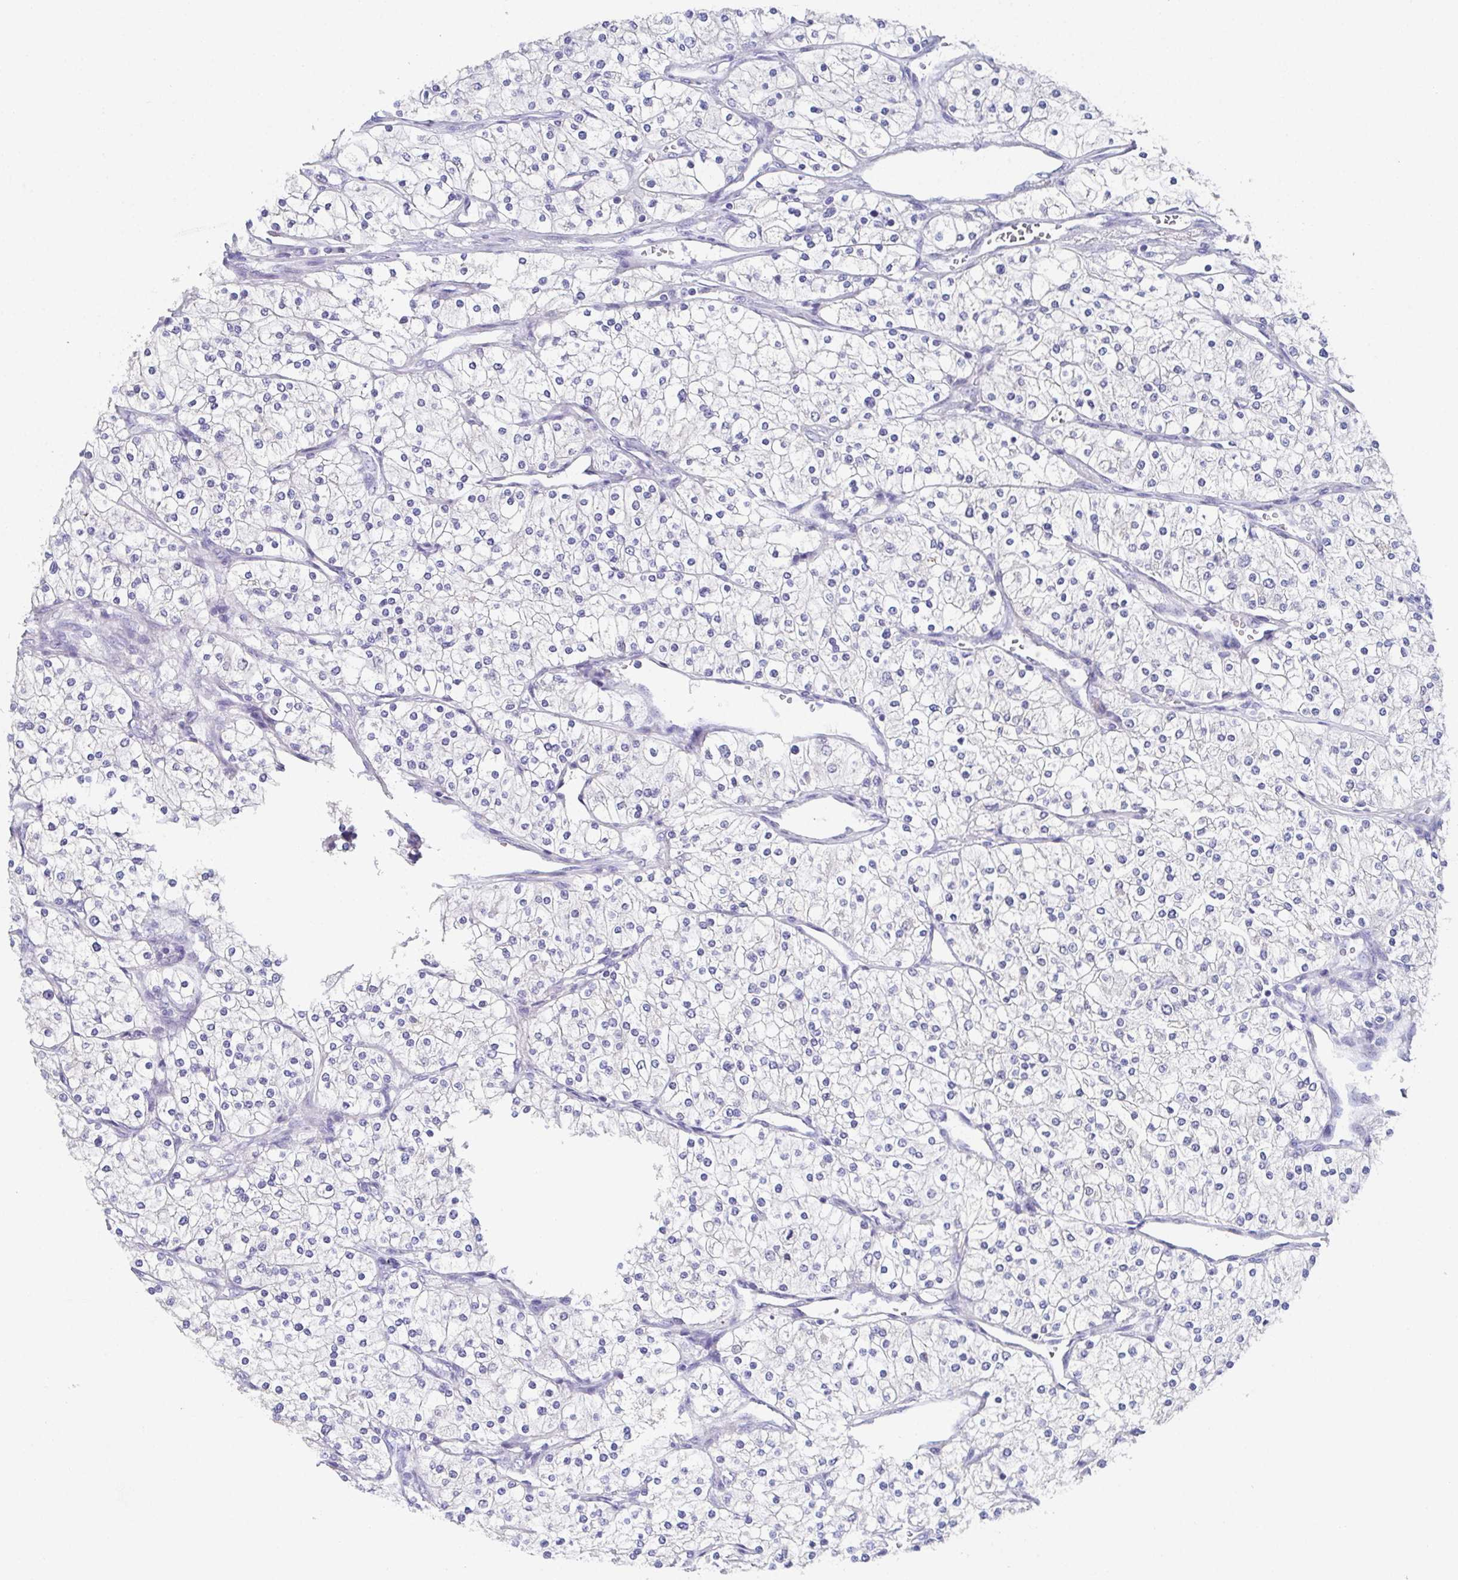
{"staining": {"intensity": "negative", "quantity": "none", "location": "none"}, "tissue": "renal cancer", "cell_type": "Tumor cells", "image_type": "cancer", "snomed": [{"axis": "morphology", "description": "Adenocarcinoma, NOS"}, {"axis": "topography", "description": "Kidney"}], "caption": "An immunohistochemistry (IHC) photomicrograph of adenocarcinoma (renal) is shown. There is no staining in tumor cells of adenocarcinoma (renal). (DAB (3,3'-diaminobenzidine) immunohistochemistry (IHC) with hematoxylin counter stain).", "gene": "SSC4D", "patient": {"sex": "male", "age": 80}}